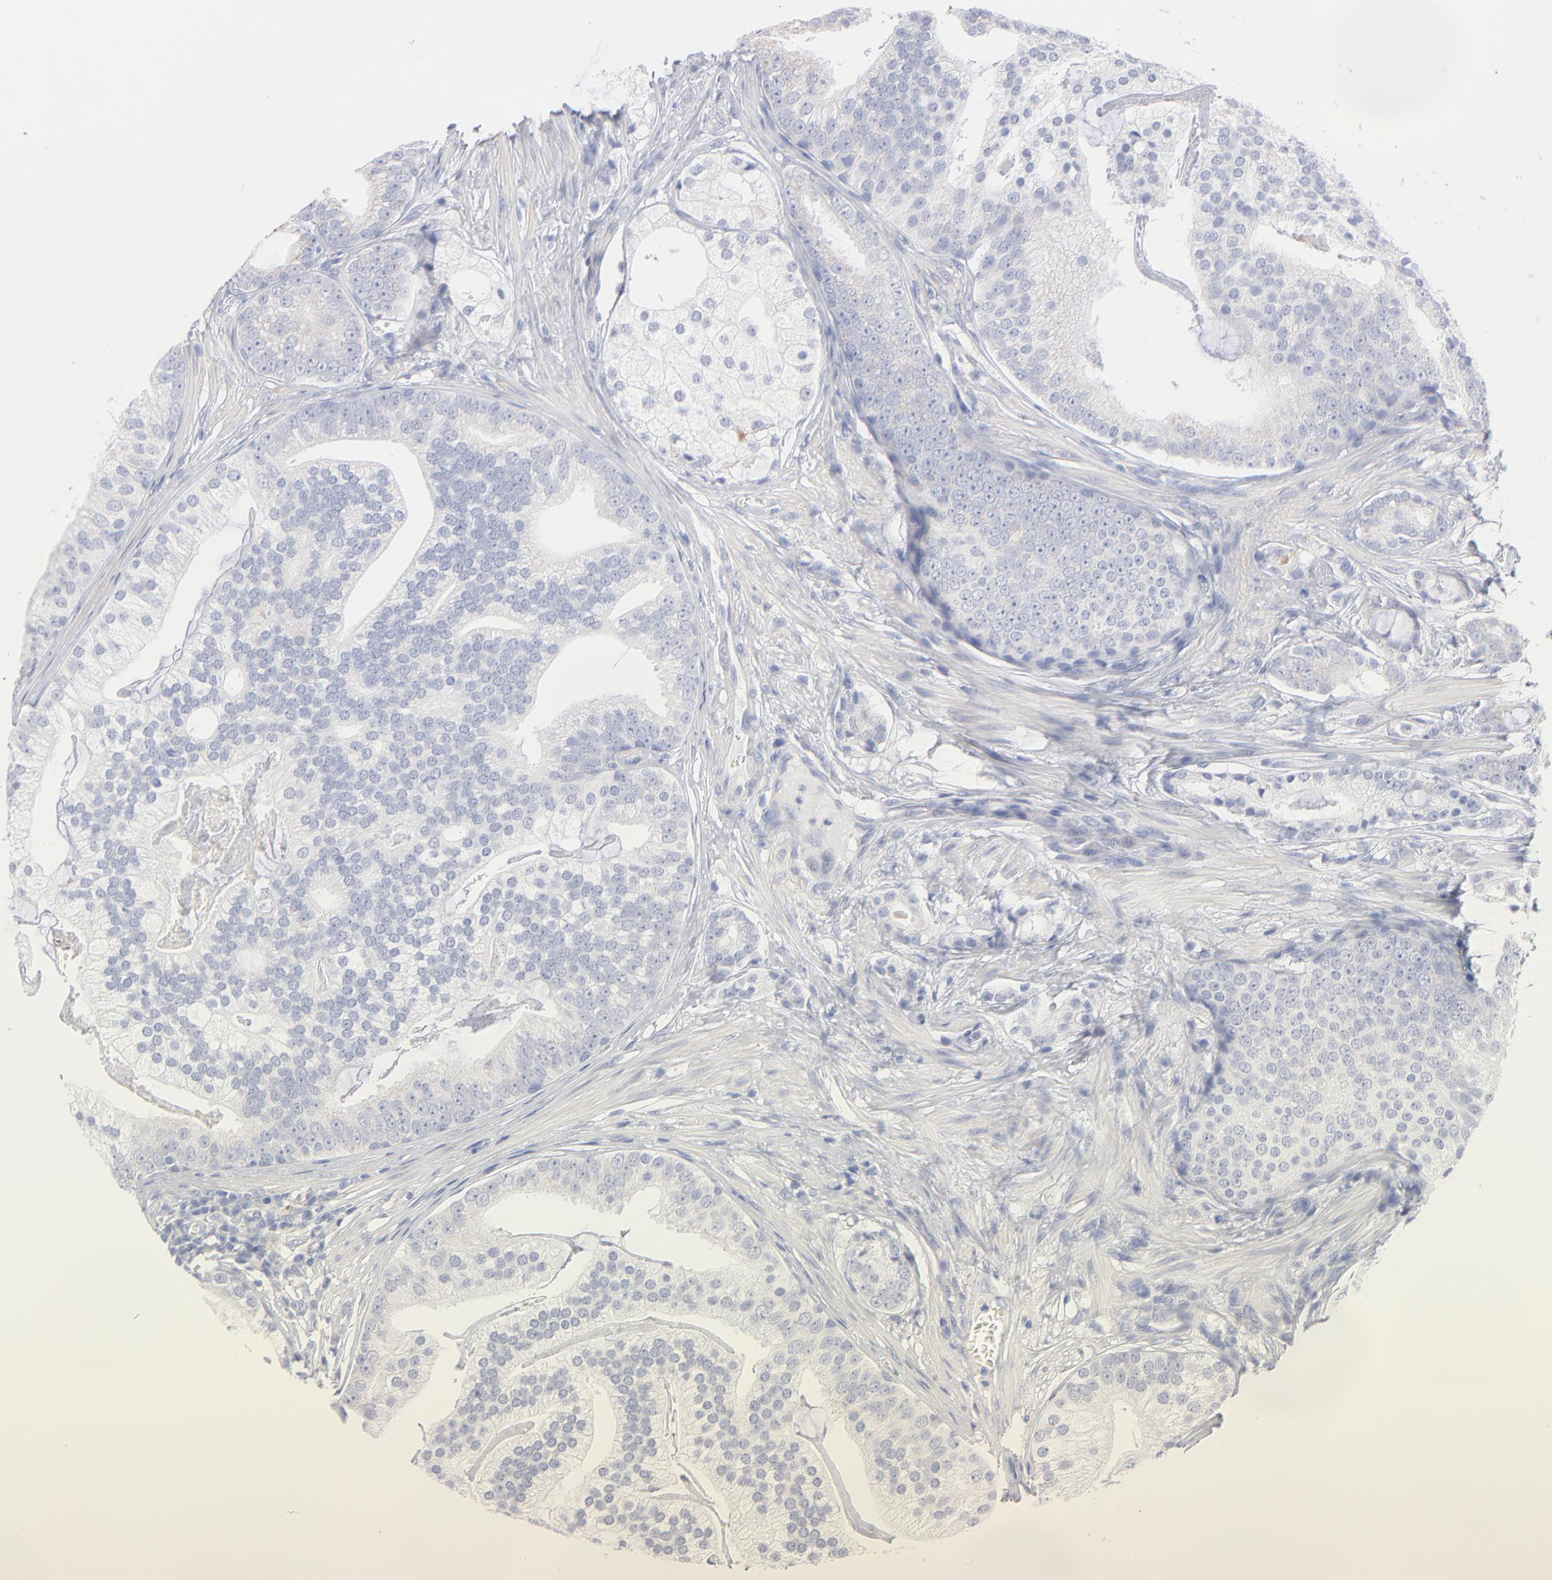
{"staining": {"intensity": "negative", "quantity": "none", "location": "none"}, "tissue": "prostate cancer", "cell_type": "Tumor cells", "image_type": "cancer", "snomed": [{"axis": "morphology", "description": "Adenocarcinoma, Low grade"}, {"axis": "topography", "description": "Prostate"}], "caption": "High magnification brightfield microscopy of prostate cancer (adenocarcinoma (low-grade)) stained with DAB (3,3'-diaminobenzidine) (brown) and counterstained with hematoxylin (blue): tumor cells show no significant positivity.", "gene": "TST", "patient": {"sex": "male", "age": 58}}